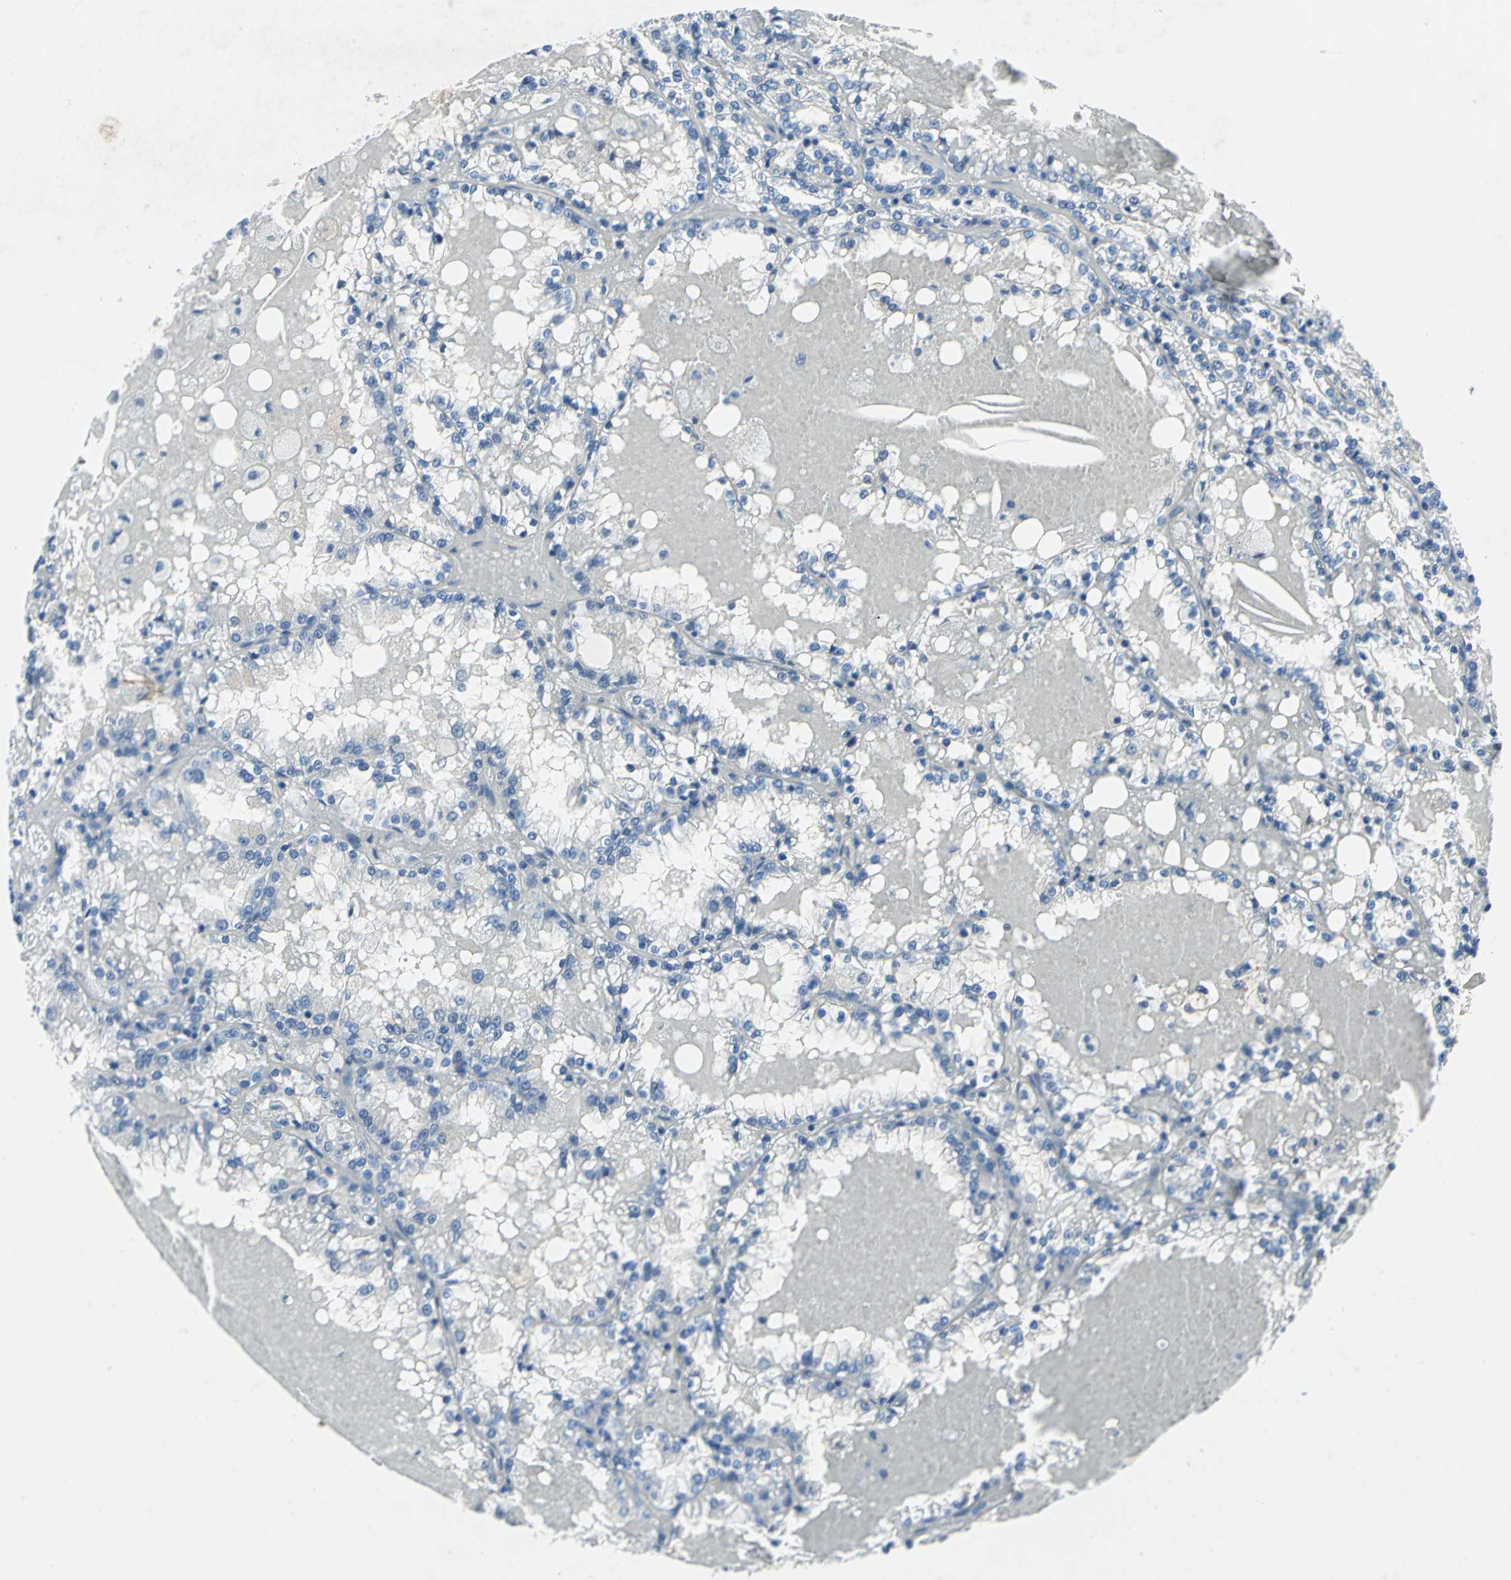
{"staining": {"intensity": "negative", "quantity": "none", "location": "none"}, "tissue": "renal cancer", "cell_type": "Tumor cells", "image_type": "cancer", "snomed": [{"axis": "morphology", "description": "Adenocarcinoma, NOS"}, {"axis": "topography", "description": "Kidney"}], "caption": "Immunohistochemistry (IHC) of human adenocarcinoma (renal) shows no positivity in tumor cells.", "gene": "SFN", "patient": {"sex": "female", "age": 56}}